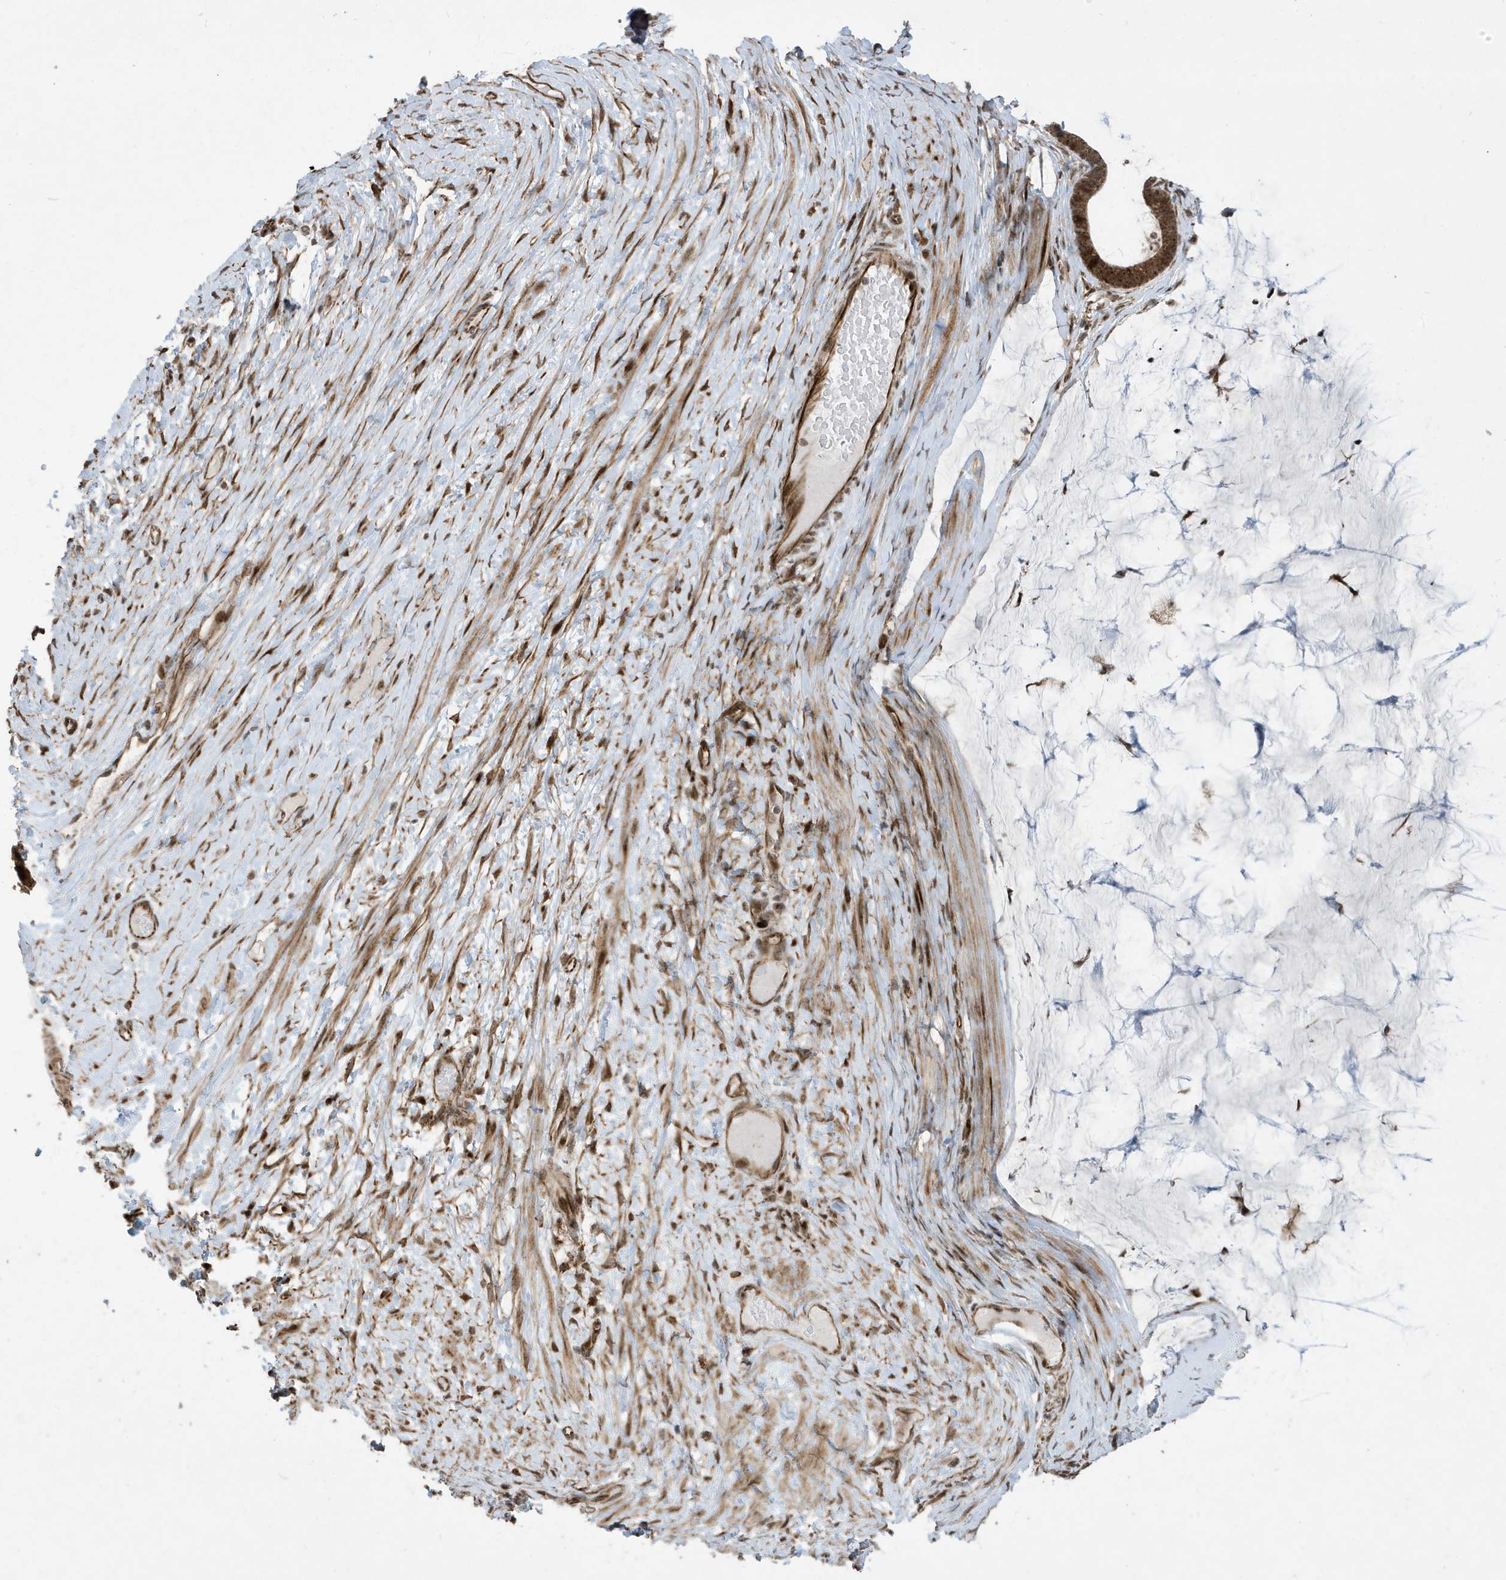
{"staining": {"intensity": "strong", "quantity": ">75%", "location": "cytoplasmic/membranous,nuclear"}, "tissue": "ovarian cancer", "cell_type": "Tumor cells", "image_type": "cancer", "snomed": [{"axis": "morphology", "description": "Cystadenocarcinoma, mucinous, NOS"}, {"axis": "topography", "description": "Ovary"}], "caption": "A micrograph showing strong cytoplasmic/membranous and nuclear positivity in approximately >75% of tumor cells in ovarian mucinous cystadenocarcinoma, as visualized by brown immunohistochemical staining.", "gene": "FAM9B", "patient": {"sex": "female", "age": 61}}